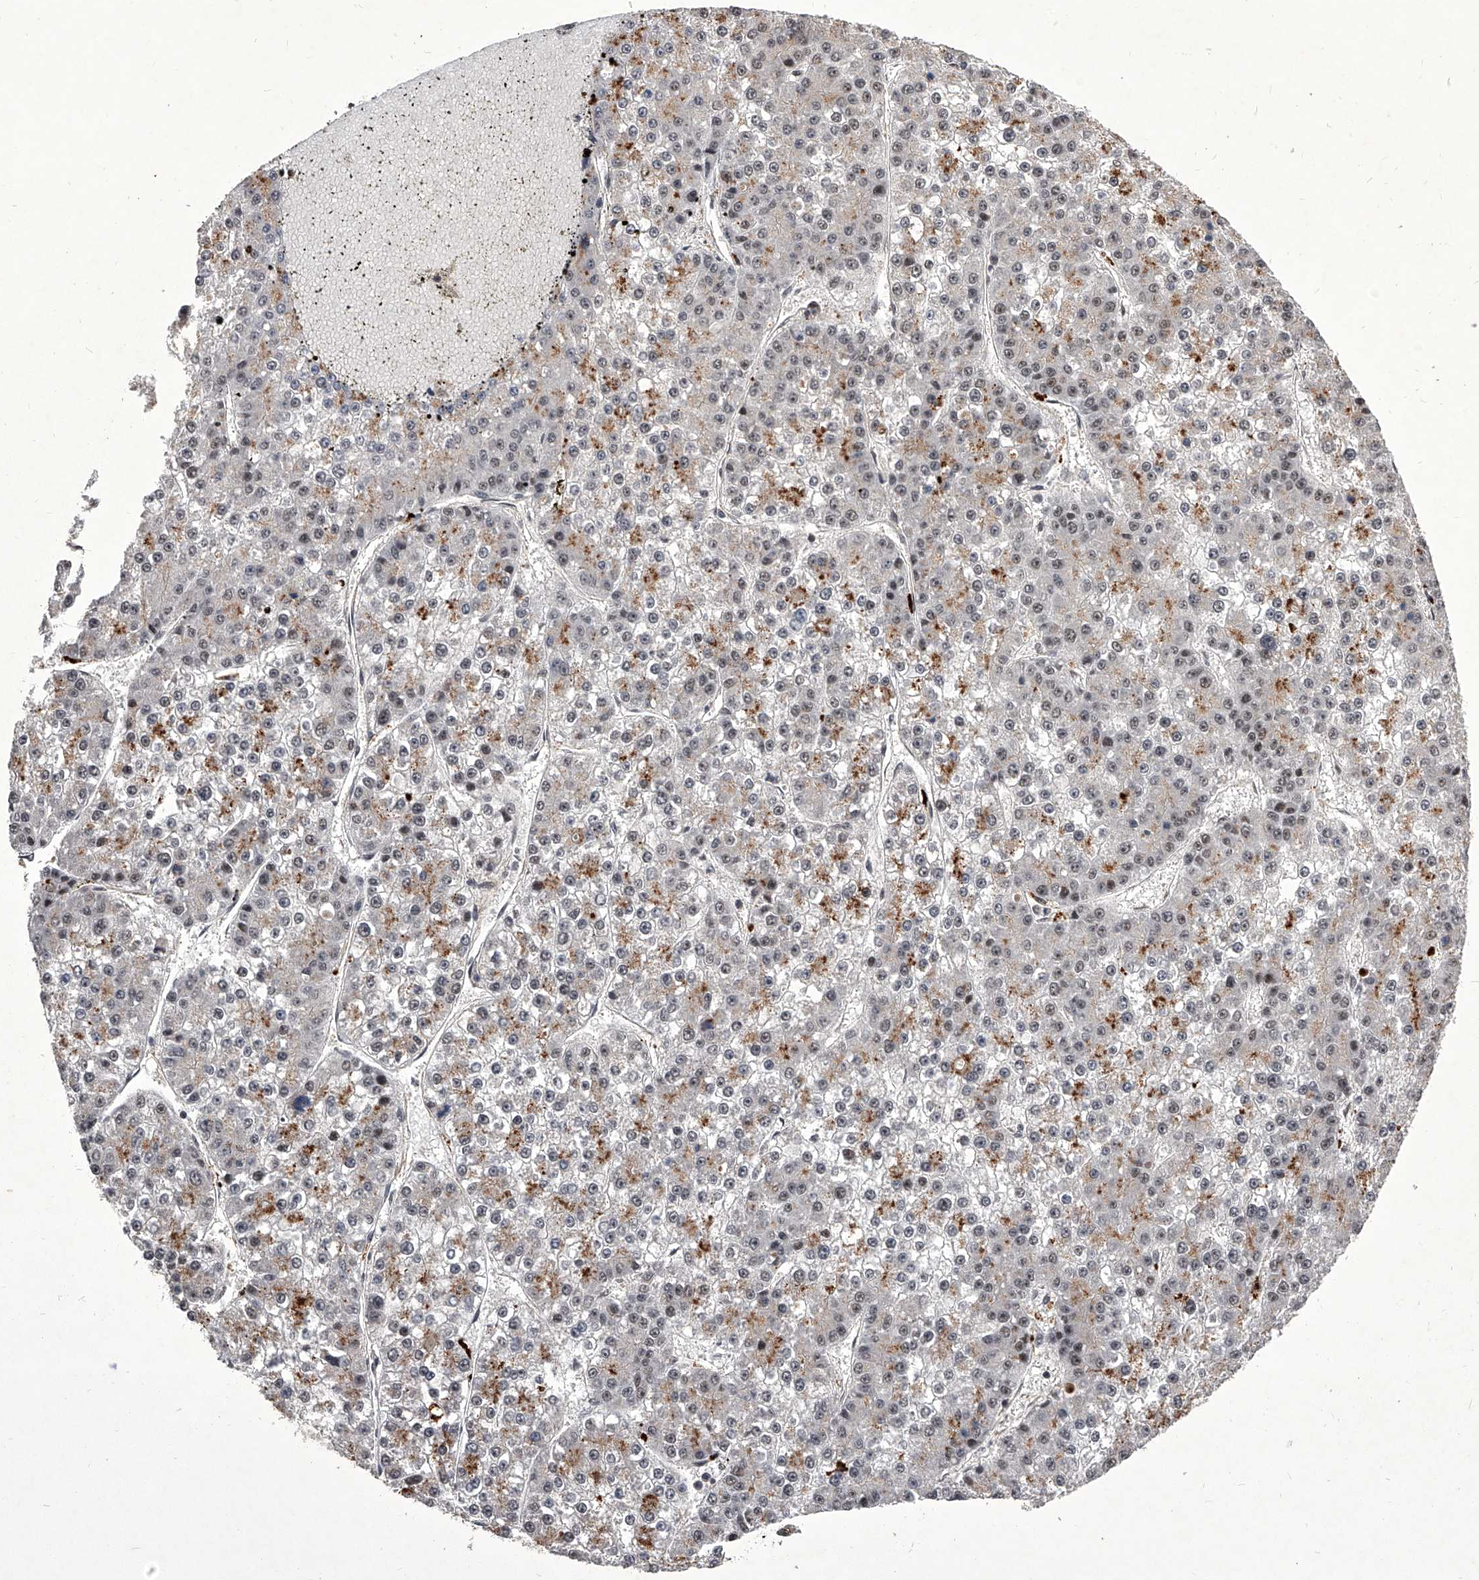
{"staining": {"intensity": "moderate", "quantity": "25%-75%", "location": "cytoplasmic/membranous"}, "tissue": "liver cancer", "cell_type": "Tumor cells", "image_type": "cancer", "snomed": [{"axis": "morphology", "description": "Carcinoma, Hepatocellular, NOS"}, {"axis": "topography", "description": "Liver"}], "caption": "A brown stain labels moderate cytoplasmic/membranous staining of a protein in hepatocellular carcinoma (liver) tumor cells.", "gene": "CMTR1", "patient": {"sex": "female", "age": 73}}